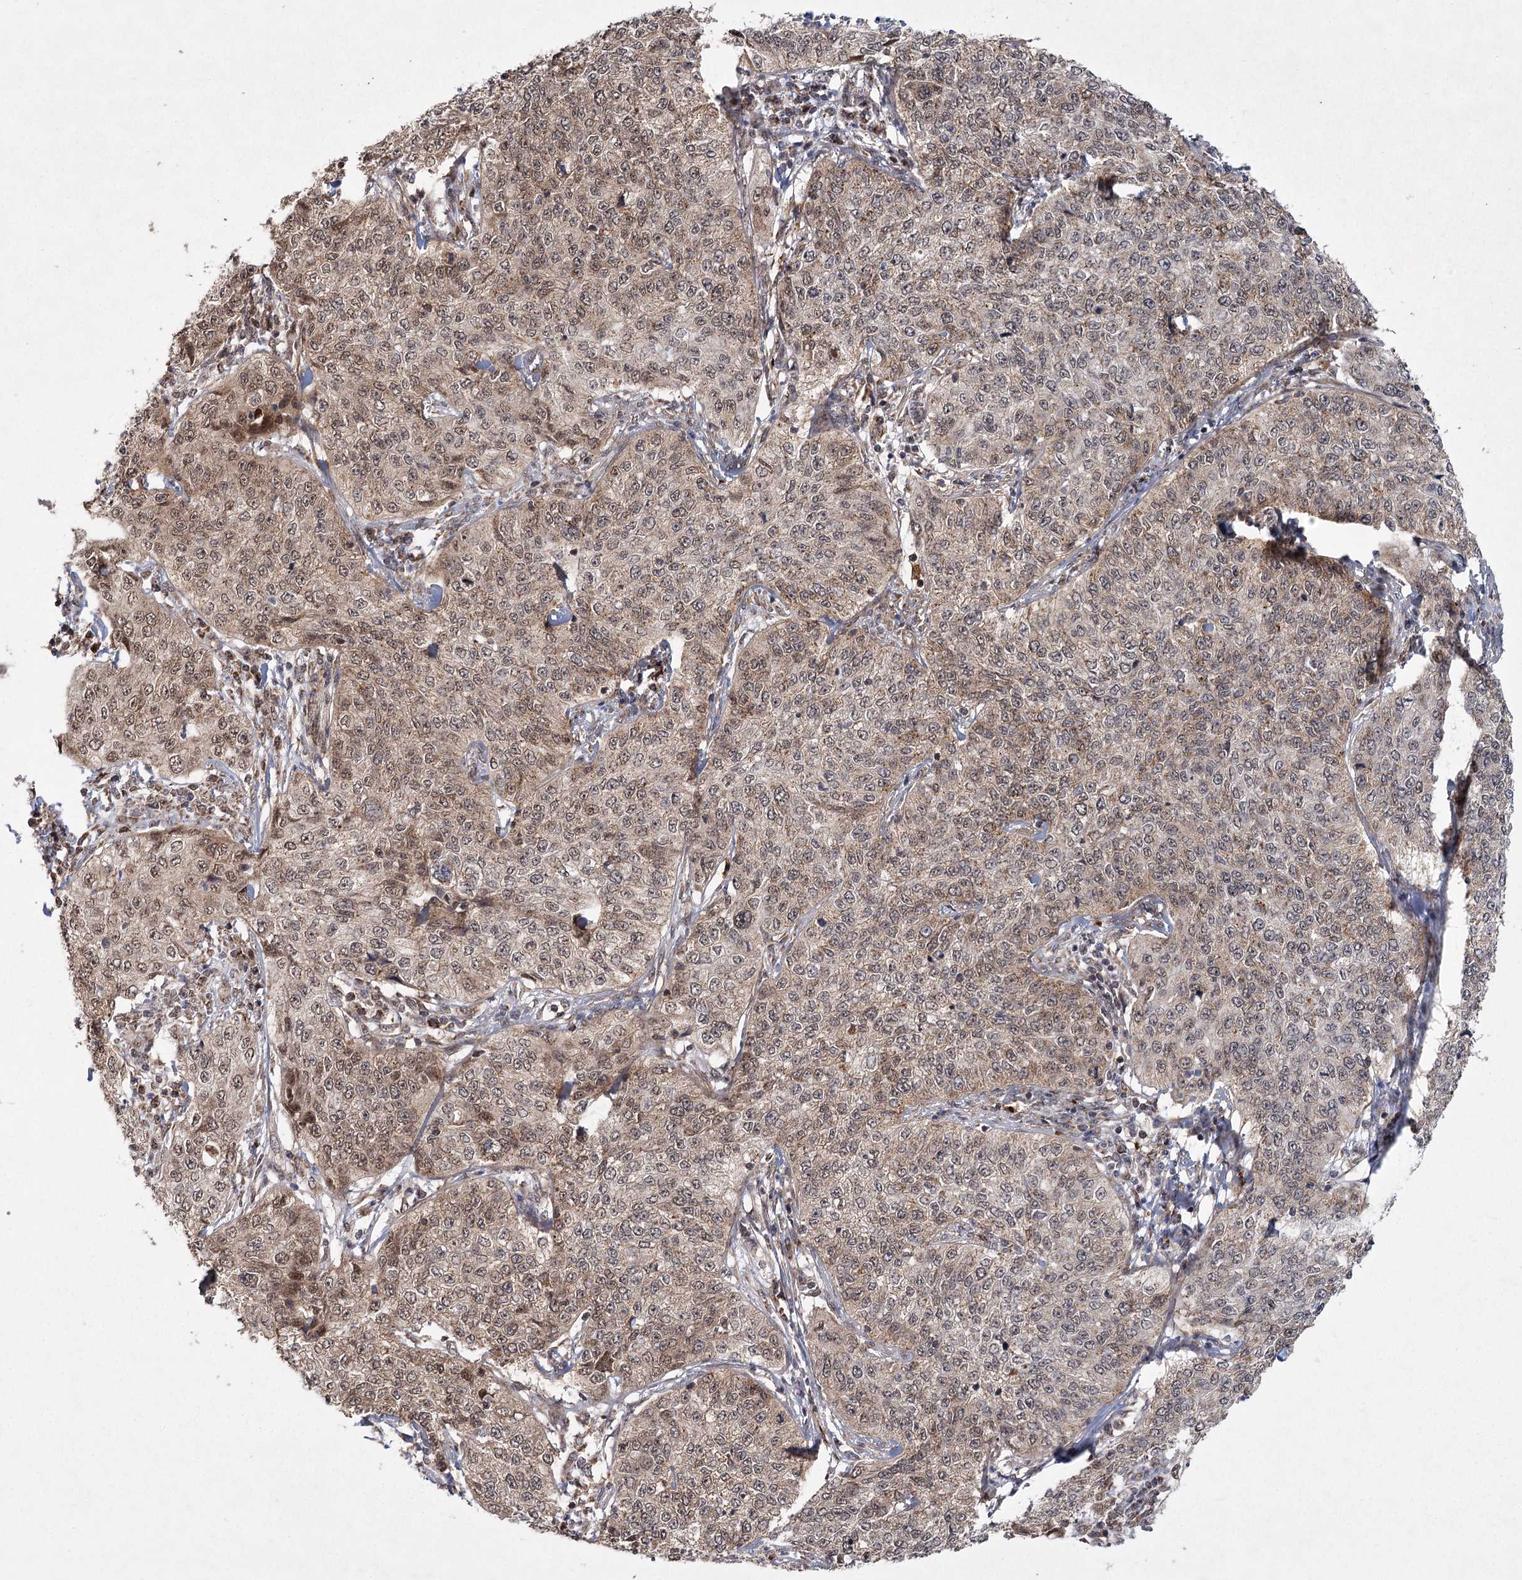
{"staining": {"intensity": "weak", "quantity": ">75%", "location": "cytoplasmic/membranous,nuclear"}, "tissue": "cervical cancer", "cell_type": "Tumor cells", "image_type": "cancer", "snomed": [{"axis": "morphology", "description": "Squamous cell carcinoma, NOS"}, {"axis": "topography", "description": "Cervix"}], "caption": "This histopathology image displays cervical cancer (squamous cell carcinoma) stained with immunohistochemistry (IHC) to label a protein in brown. The cytoplasmic/membranous and nuclear of tumor cells show weak positivity for the protein. Nuclei are counter-stained blue.", "gene": "ZCCHC24", "patient": {"sex": "female", "age": 35}}